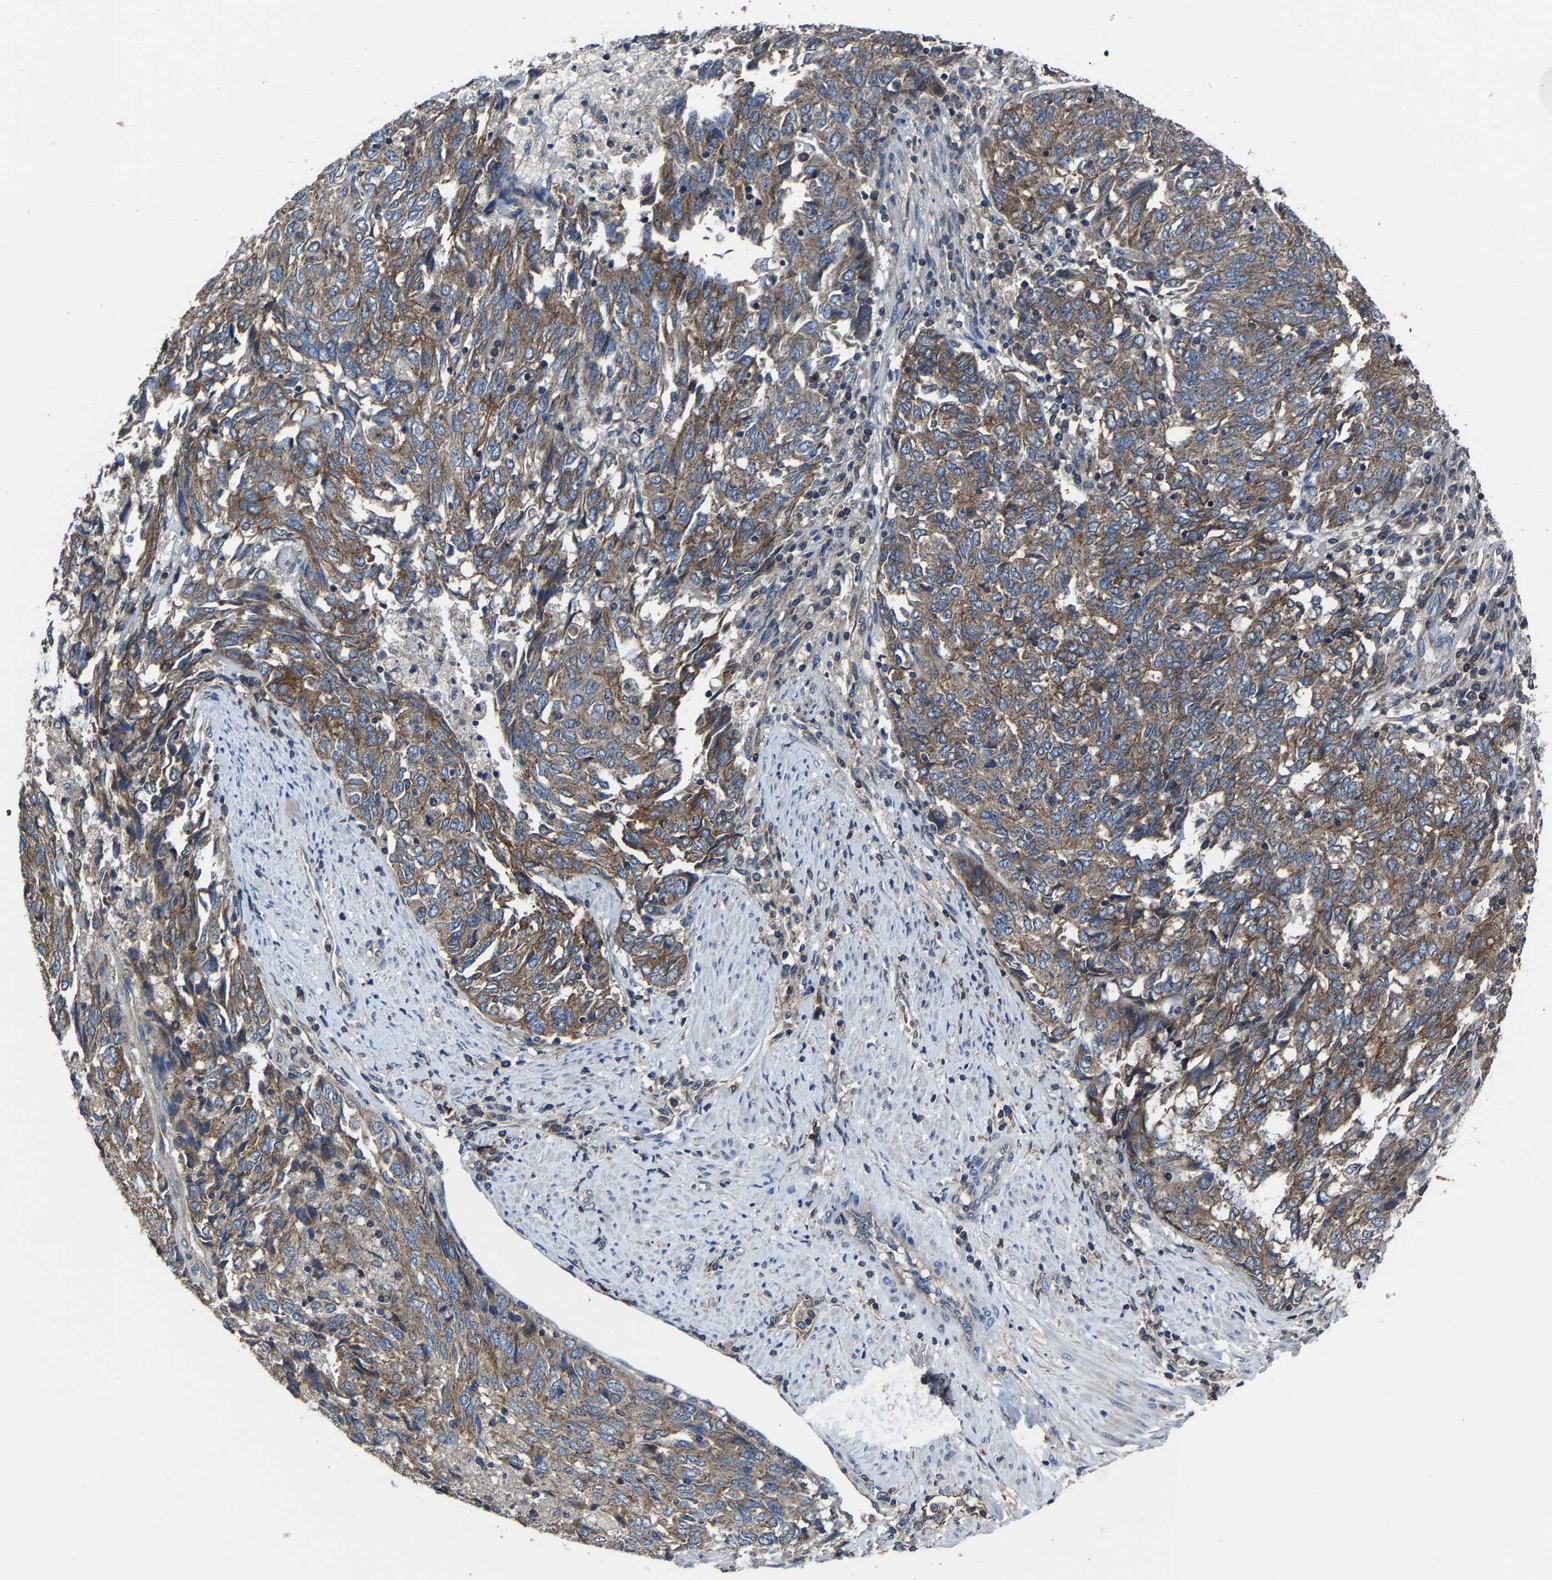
{"staining": {"intensity": "moderate", "quantity": ">75%", "location": "cytoplasmic/membranous"}, "tissue": "endometrial cancer", "cell_type": "Tumor cells", "image_type": "cancer", "snomed": [{"axis": "morphology", "description": "Adenocarcinoma, NOS"}, {"axis": "topography", "description": "Endometrium"}], "caption": "There is medium levels of moderate cytoplasmic/membranous expression in tumor cells of endometrial cancer, as demonstrated by immunohistochemical staining (brown color).", "gene": "KIAA1958", "patient": {"sex": "female", "age": 80}}